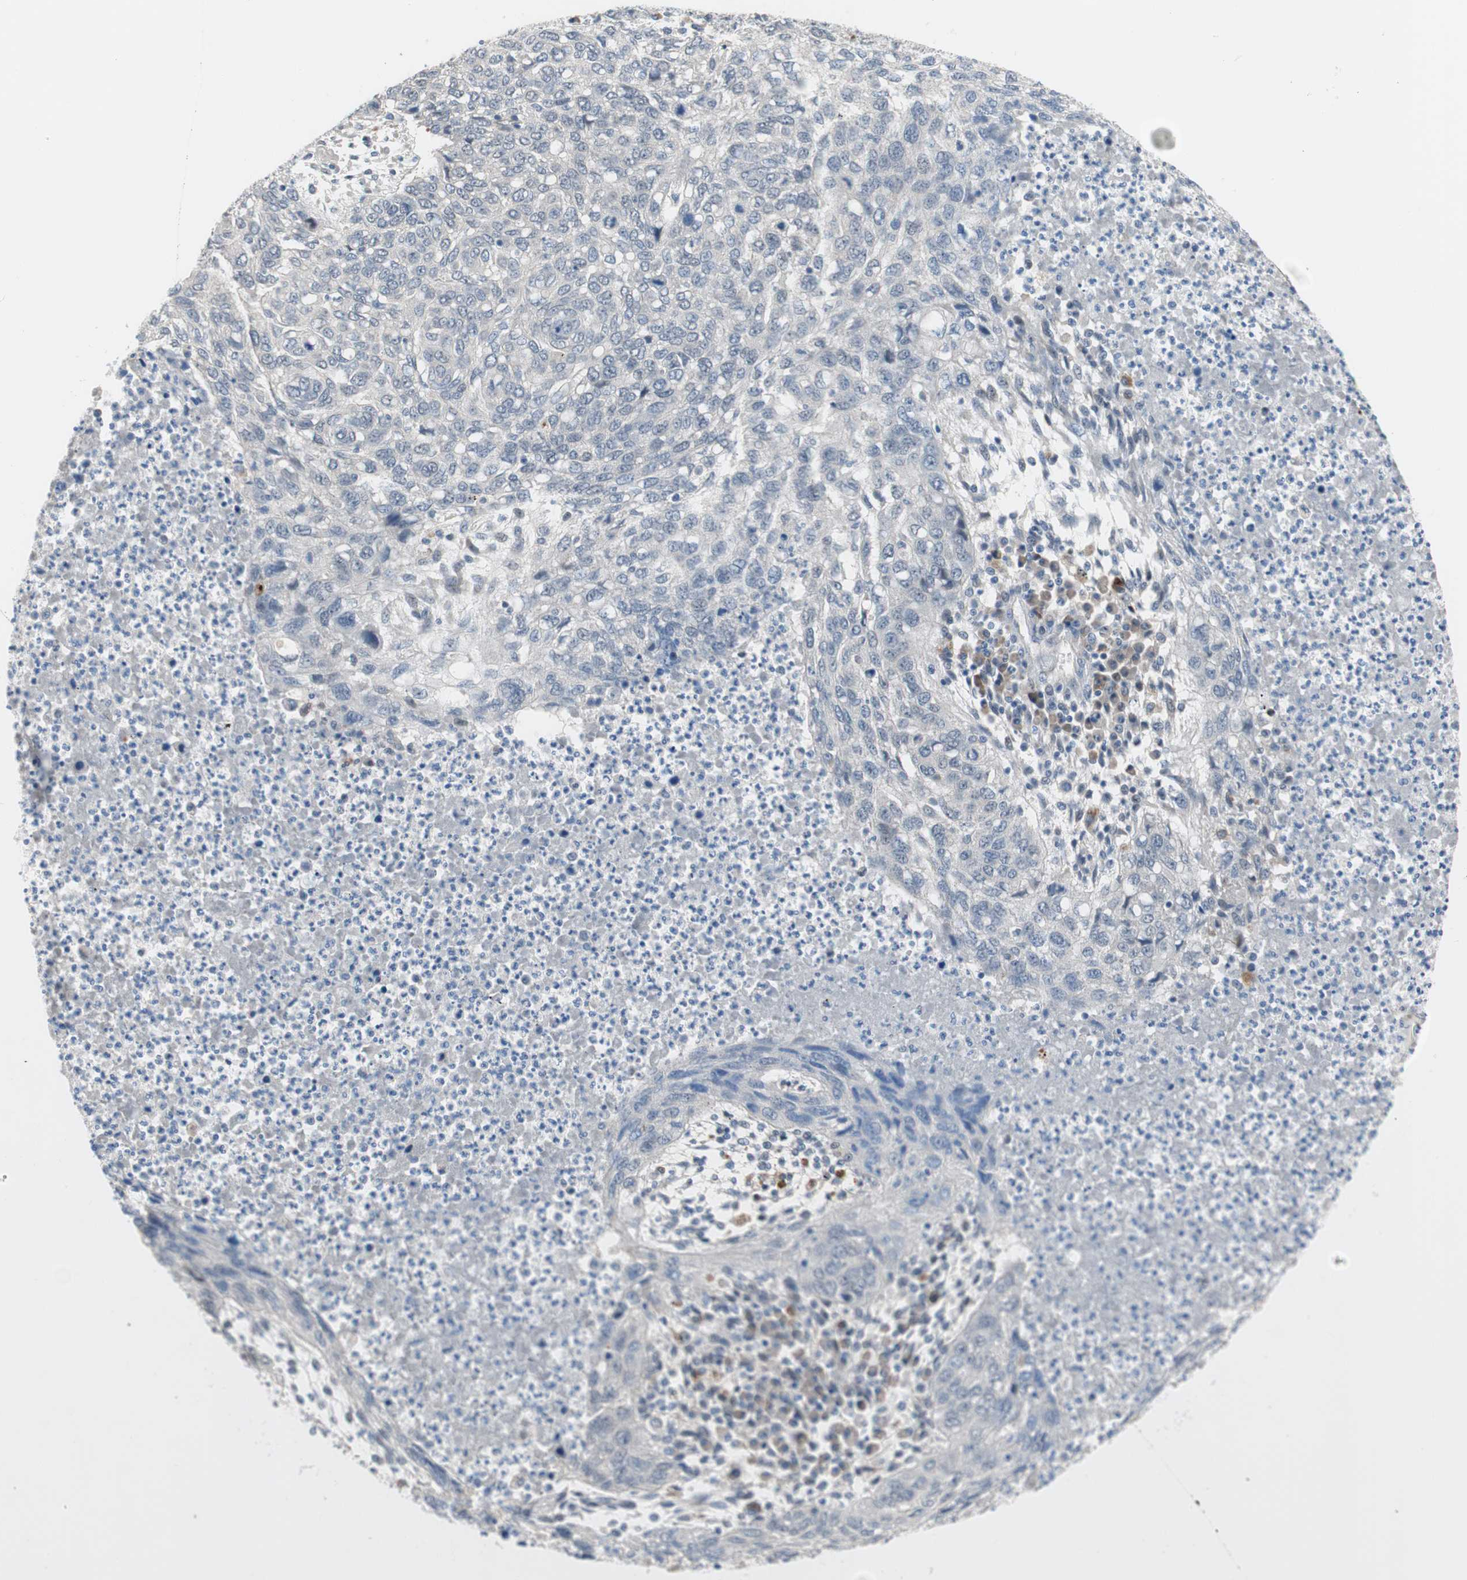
{"staining": {"intensity": "negative", "quantity": "none", "location": "none"}, "tissue": "lung cancer", "cell_type": "Tumor cells", "image_type": "cancer", "snomed": [{"axis": "morphology", "description": "Squamous cell carcinoma, NOS"}, {"axis": "topography", "description": "Lung"}], "caption": "The photomicrograph displays no staining of tumor cells in lung squamous cell carcinoma. The staining was performed using DAB to visualize the protein expression in brown, while the nuclei were stained in blue with hematoxylin (Magnification: 20x).", "gene": "GRHL1", "patient": {"sex": "female", "age": 63}}